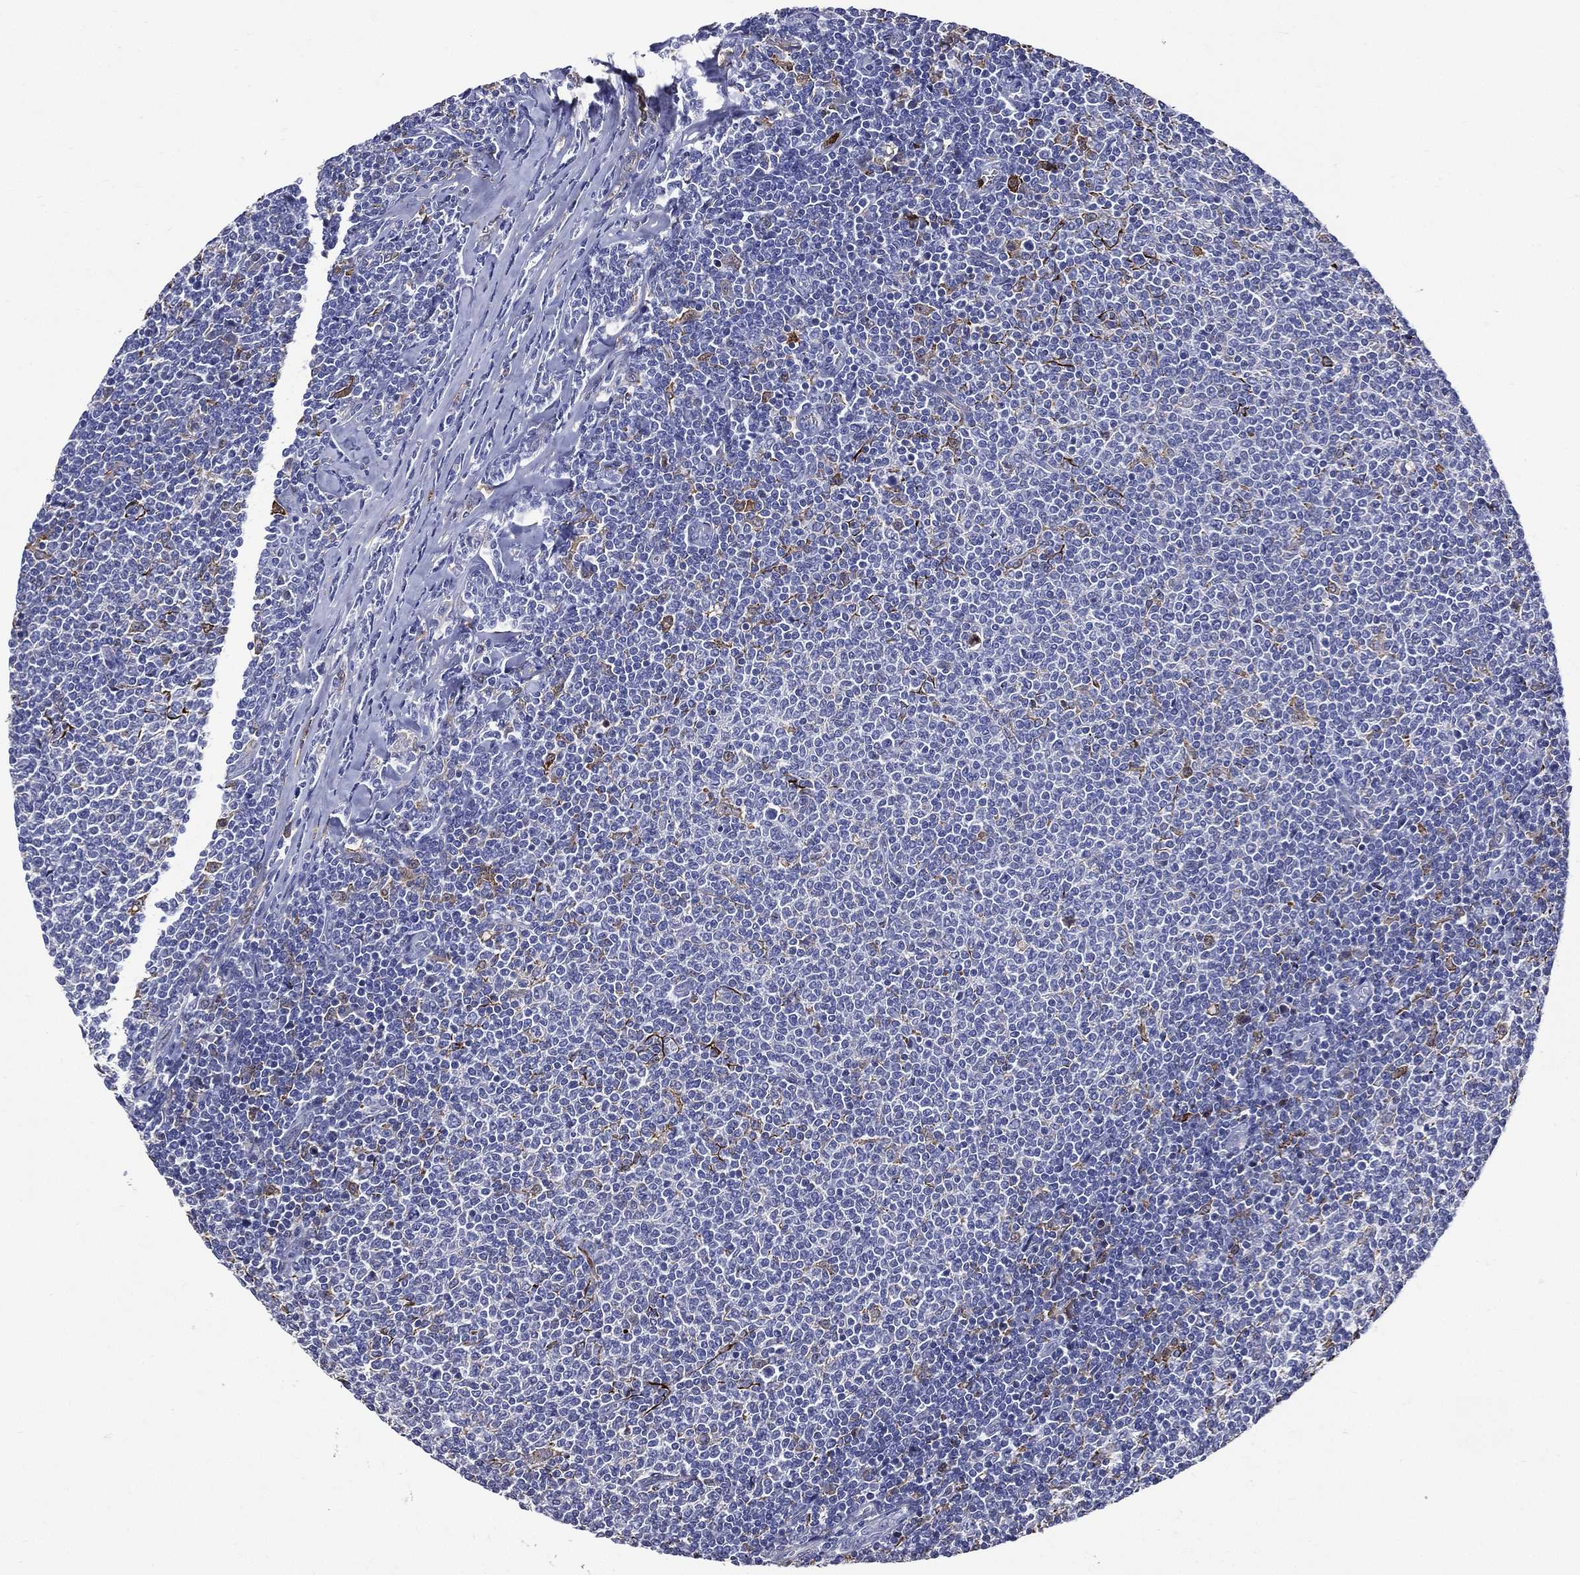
{"staining": {"intensity": "negative", "quantity": "none", "location": "none"}, "tissue": "lymphoma", "cell_type": "Tumor cells", "image_type": "cancer", "snomed": [{"axis": "morphology", "description": "Malignant lymphoma, non-Hodgkin's type, Low grade"}, {"axis": "topography", "description": "Lymph node"}], "caption": "Immunohistochemistry image of human lymphoma stained for a protein (brown), which demonstrates no positivity in tumor cells. (Brightfield microscopy of DAB (3,3'-diaminobenzidine) immunohistochemistry (IHC) at high magnification).", "gene": "GPR171", "patient": {"sex": "male", "age": 52}}